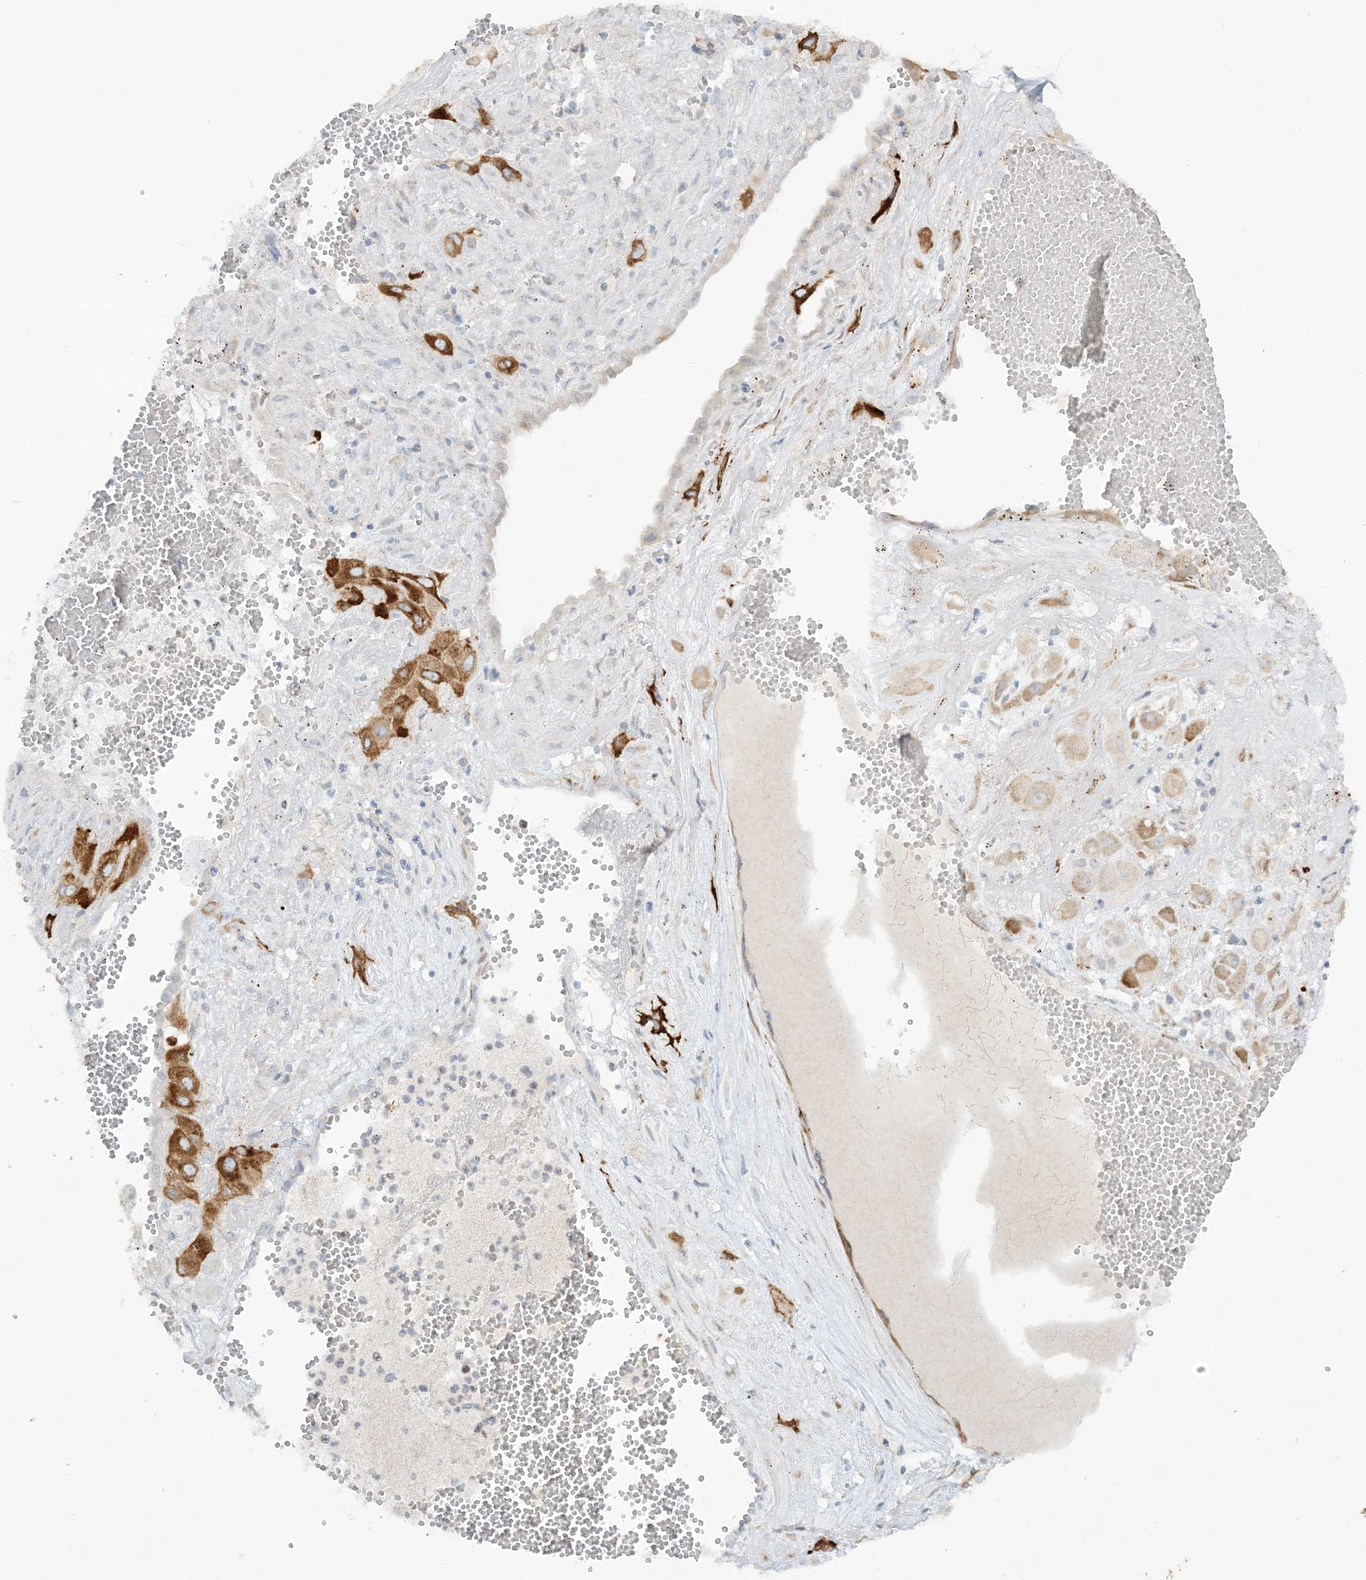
{"staining": {"intensity": "strong", "quantity": "25%-75%", "location": "cytoplasmic/membranous"}, "tissue": "cervical cancer", "cell_type": "Tumor cells", "image_type": "cancer", "snomed": [{"axis": "morphology", "description": "Squamous cell carcinoma, NOS"}, {"axis": "topography", "description": "Cervix"}], "caption": "Cervical cancer stained for a protein (brown) demonstrates strong cytoplasmic/membranous positive positivity in approximately 25%-75% of tumor cells.", "gene": "LOXL3", "patient": {"sex": "female", "age": 34}}